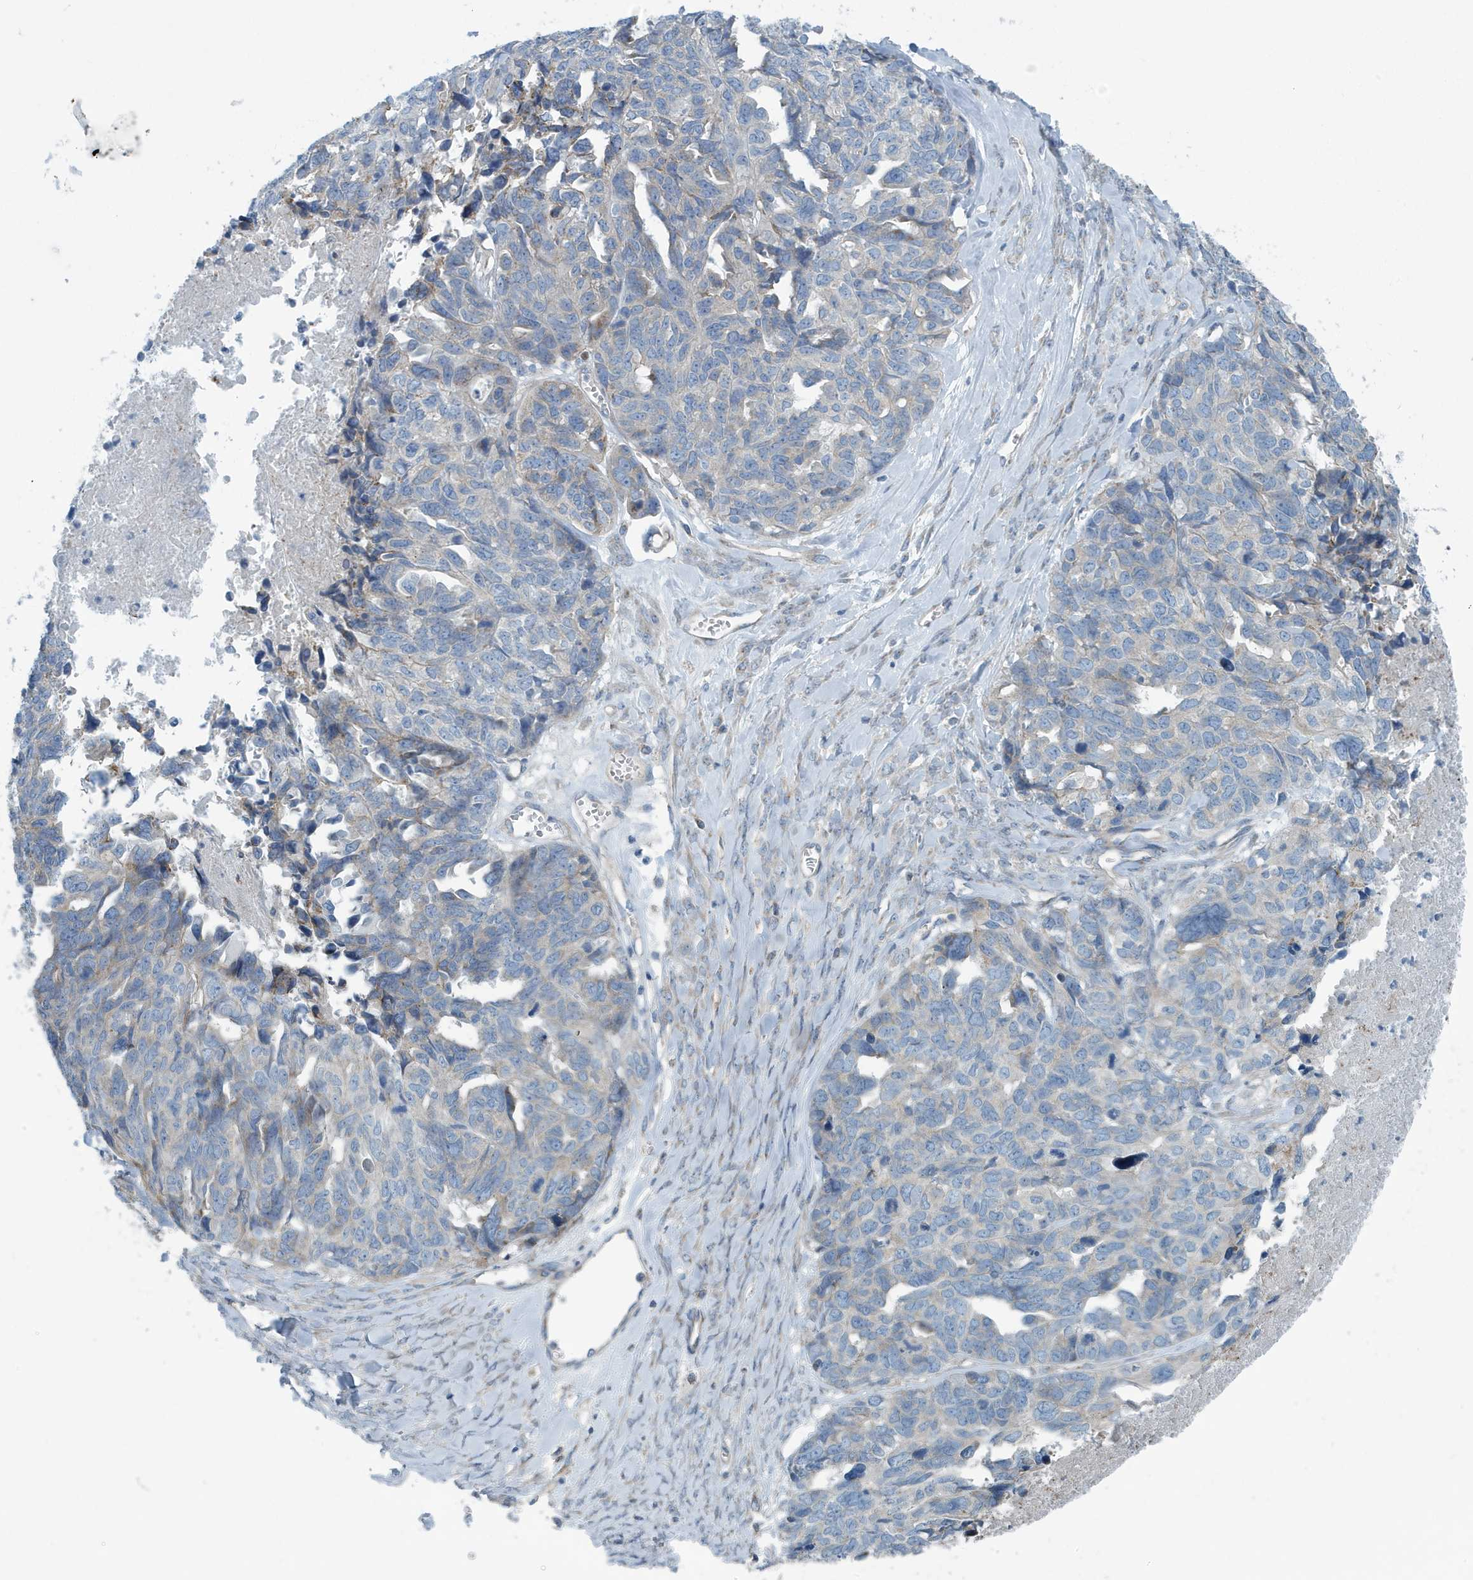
{"staining": {"intensity": "weak", "quantity": "<25%", "location": "cytoplasmic/membranous"}, "tissue": "ovarian cancer", "cell_type": "Tumor cells", "image_type": "cancer", "snomed": [{"axis": "morphology", "description": "Cystadenocarcinoma, serous, NOS"}, {"axis": "topography", "description": "Ovary"}], "caption": "This image is of ovarian cancer stained with immunohistochemistry to label a protein in brown with the nuclei are counter-stained blue. There is no expression in tumor cells. Brightfield microscopy of immunohistochemistry stained with DAB (brown) and hematoxylin (blue), captured at high magnification.", "gene": "PPM1M", "patient": {"sex": "female", "age": 79}}